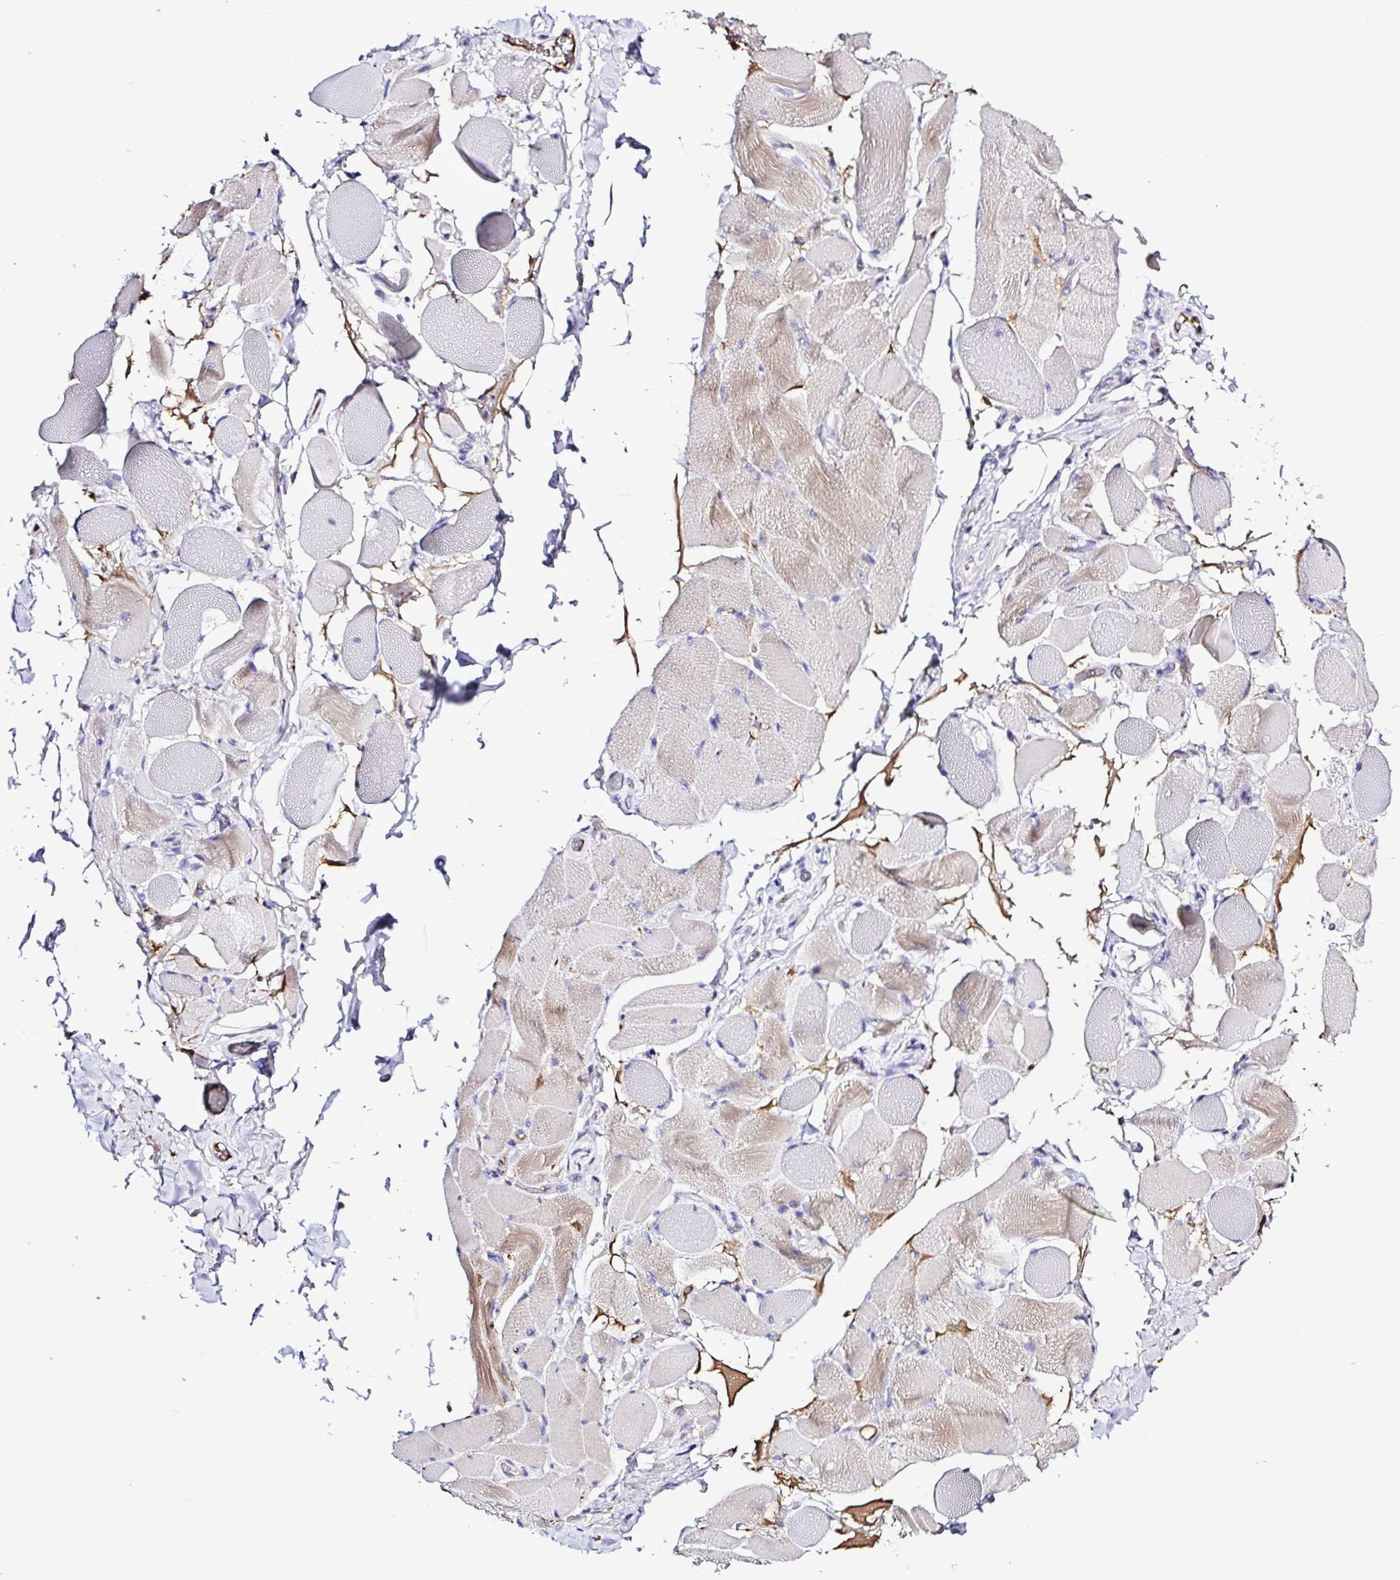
{"staining": {"intensity": "weak", "quantity": "25%-75%", "location": "cytoplasmic/membranous"}, "tissue": "skeletal muscle", "cell_type": "Myocytes", "image_type": "normal", "snomed": [{"axis": "morphology", "description": "Normal tissue, NOS"}, {"axis": "topography", "description": "Skeletal muscle"}, {"axis": "topography", "description": "Anal"}, {"axis": "topography", "description": "Peripheral nerve tissue"}], "caption": "Myocytes show low levels of weak cytoplasmic/membranous positivity in about 25%-75% of cells in benign skeletal muscle. The protein is shown in brown color, while the nuclei are stained blue.", "gene": "GABBR2", "patient": {"sex": "male", "age": 53}}